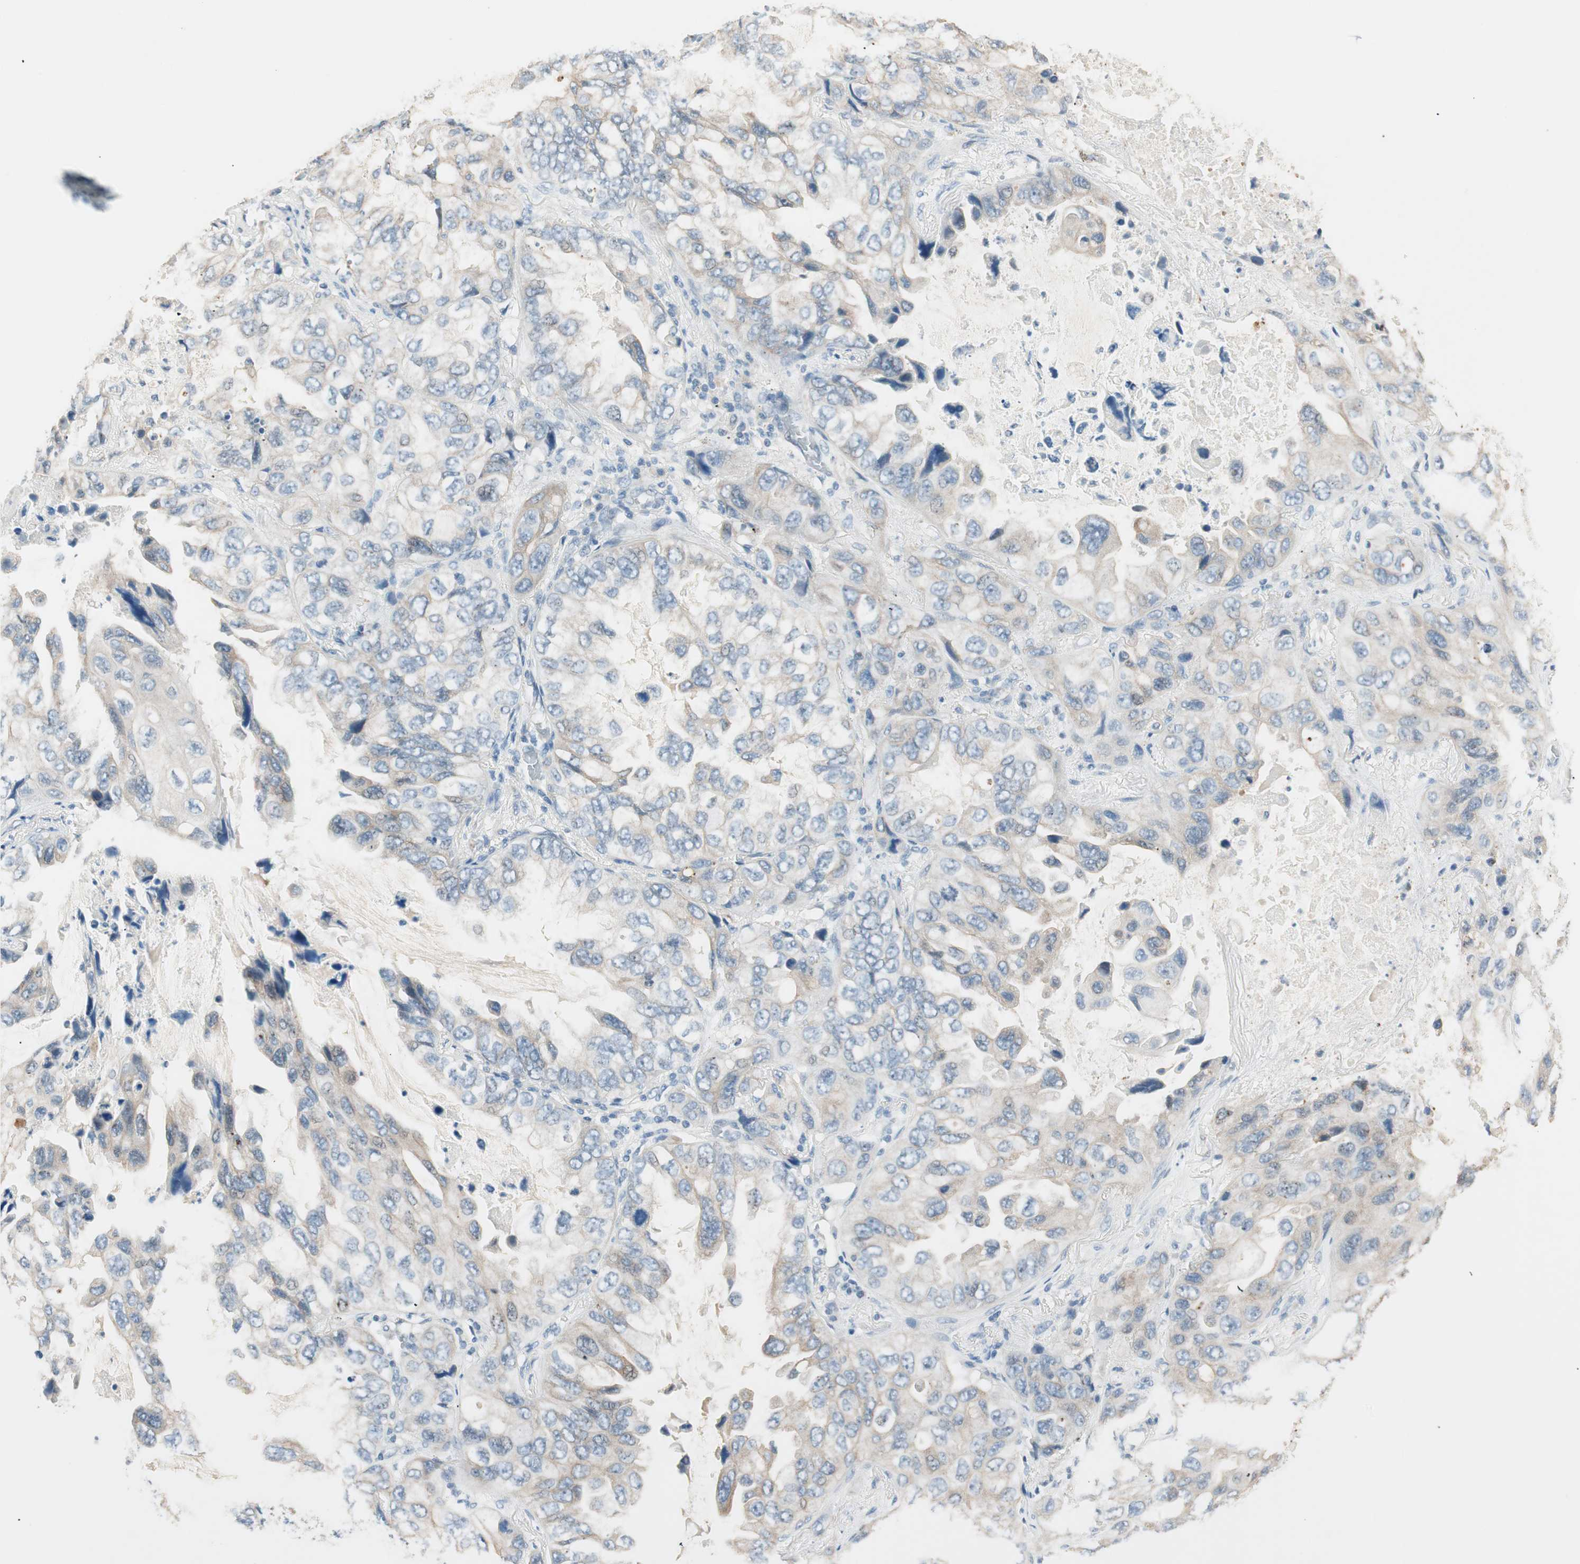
{"staining": {"intensity": "weak", "quantity": ">75%", "location": "cytoplasmic/membranous"}, "tissue": "lung cancer", "cell_type": "Tumor cells", "image_type": "cancer", "snomed": [{"axis": "morphology", "description": "Squamous cell carcinoma, NOS"}, {"axis": "topography", "description": "Lung"}], "caption": "An immunohistochemistry (IHC) histopathology image of neoplastic tissue is shown. Protein staining in brown highlights weak cytoplasmic/membranous positivity in lung cancer within tumor cells.", "gene": "GNAO1", "patient": {"sex": "female", "age": 73}}